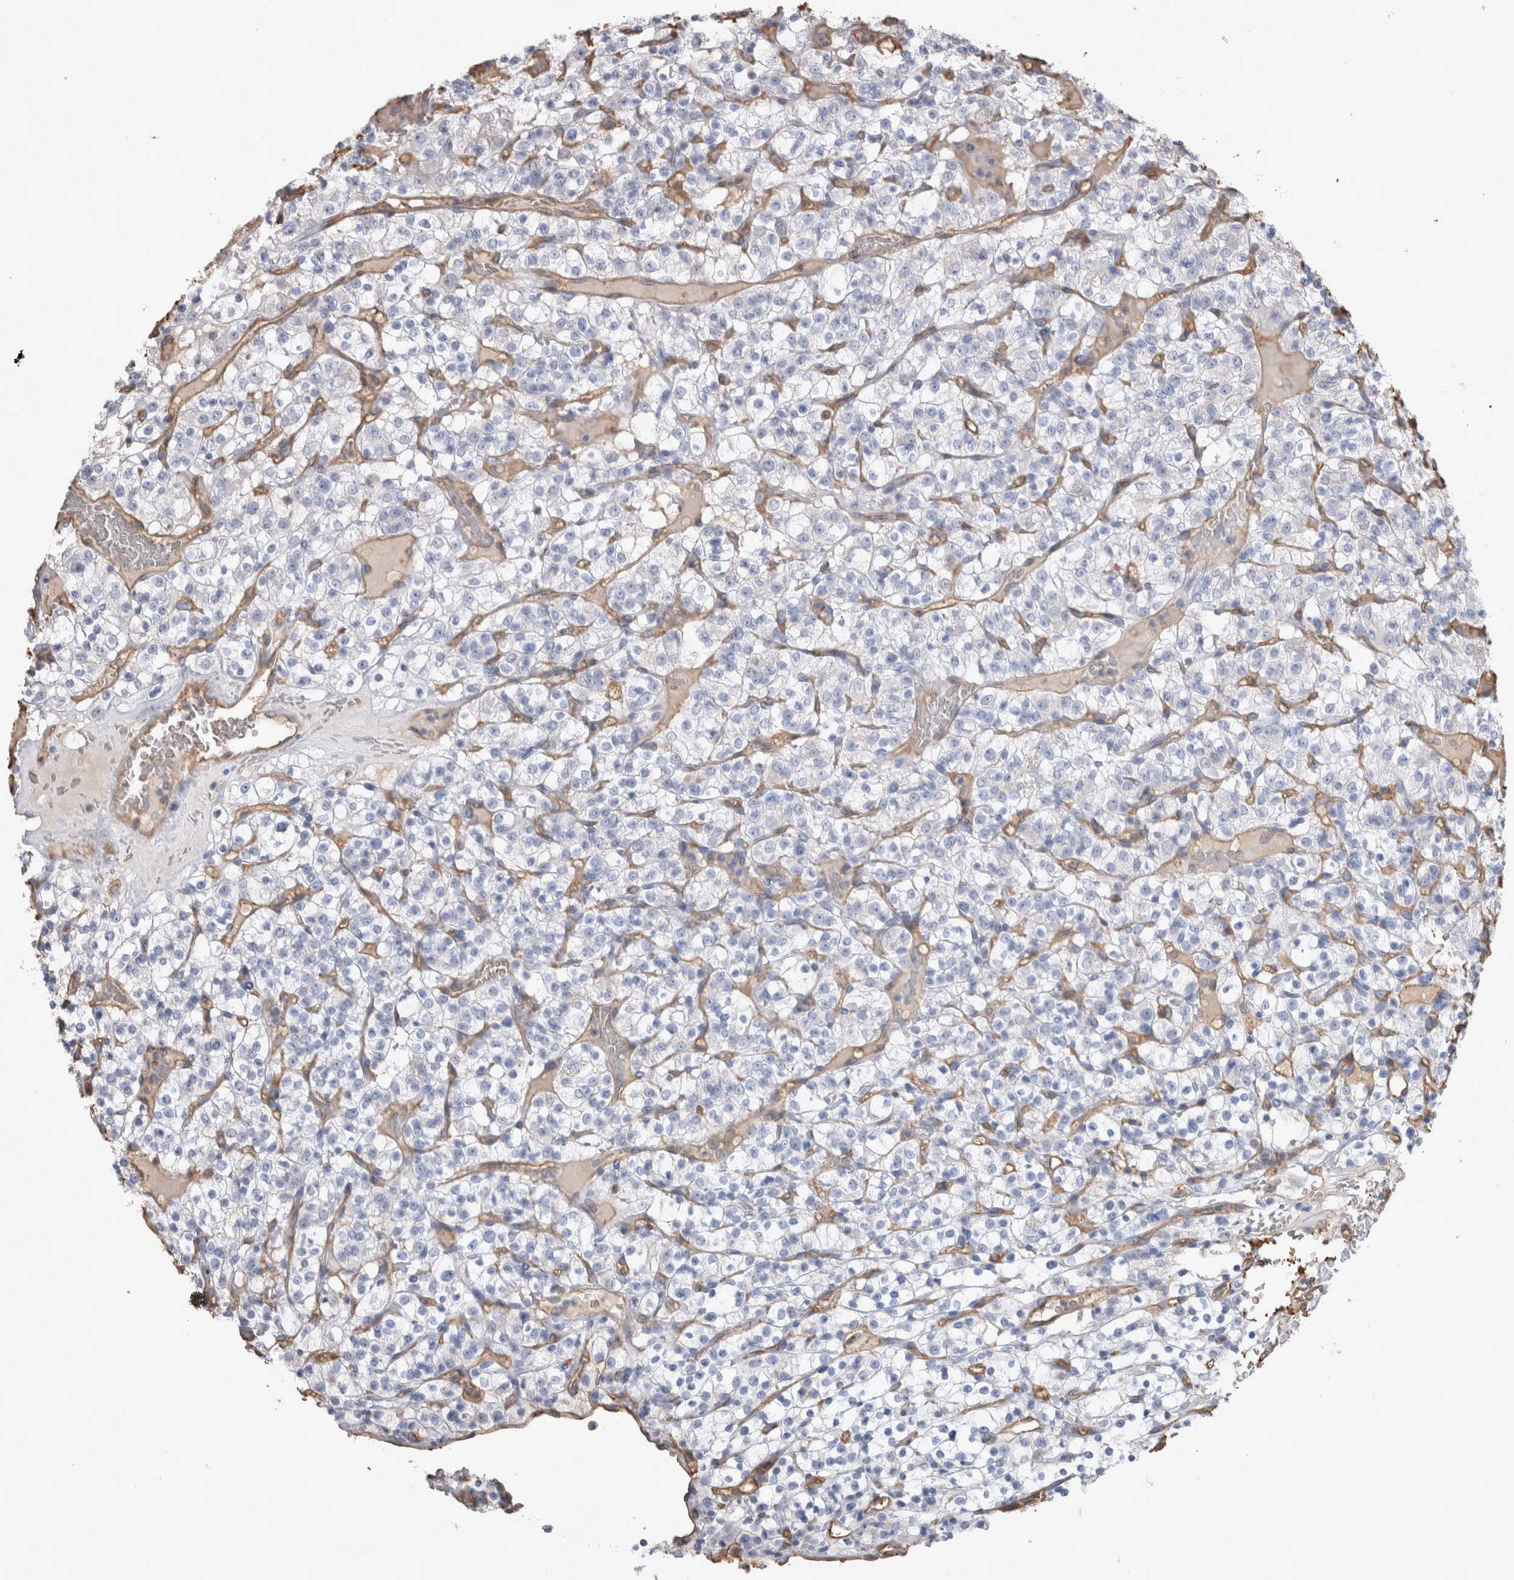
{"staining": {"intensity": "negative", "quantity": "none", "location": "none"}, "tissue": "renal cancer", "cell_type": "Tumor cells", "image_type": "cancer", "snomed": [{"axis": "morphology", "description": "Normal tissue, NOS"}, {"axis": "morphology", "description": "Adenocarcinoma, NOS"}, {"axis": "topography", "description": "Kidney"}], "caption": "Tumor cells are negative for brown protein staining in adenocarcinoma (renal).", "gene": "IL17RC", "patient": {"sex": "female", "age": 72}}